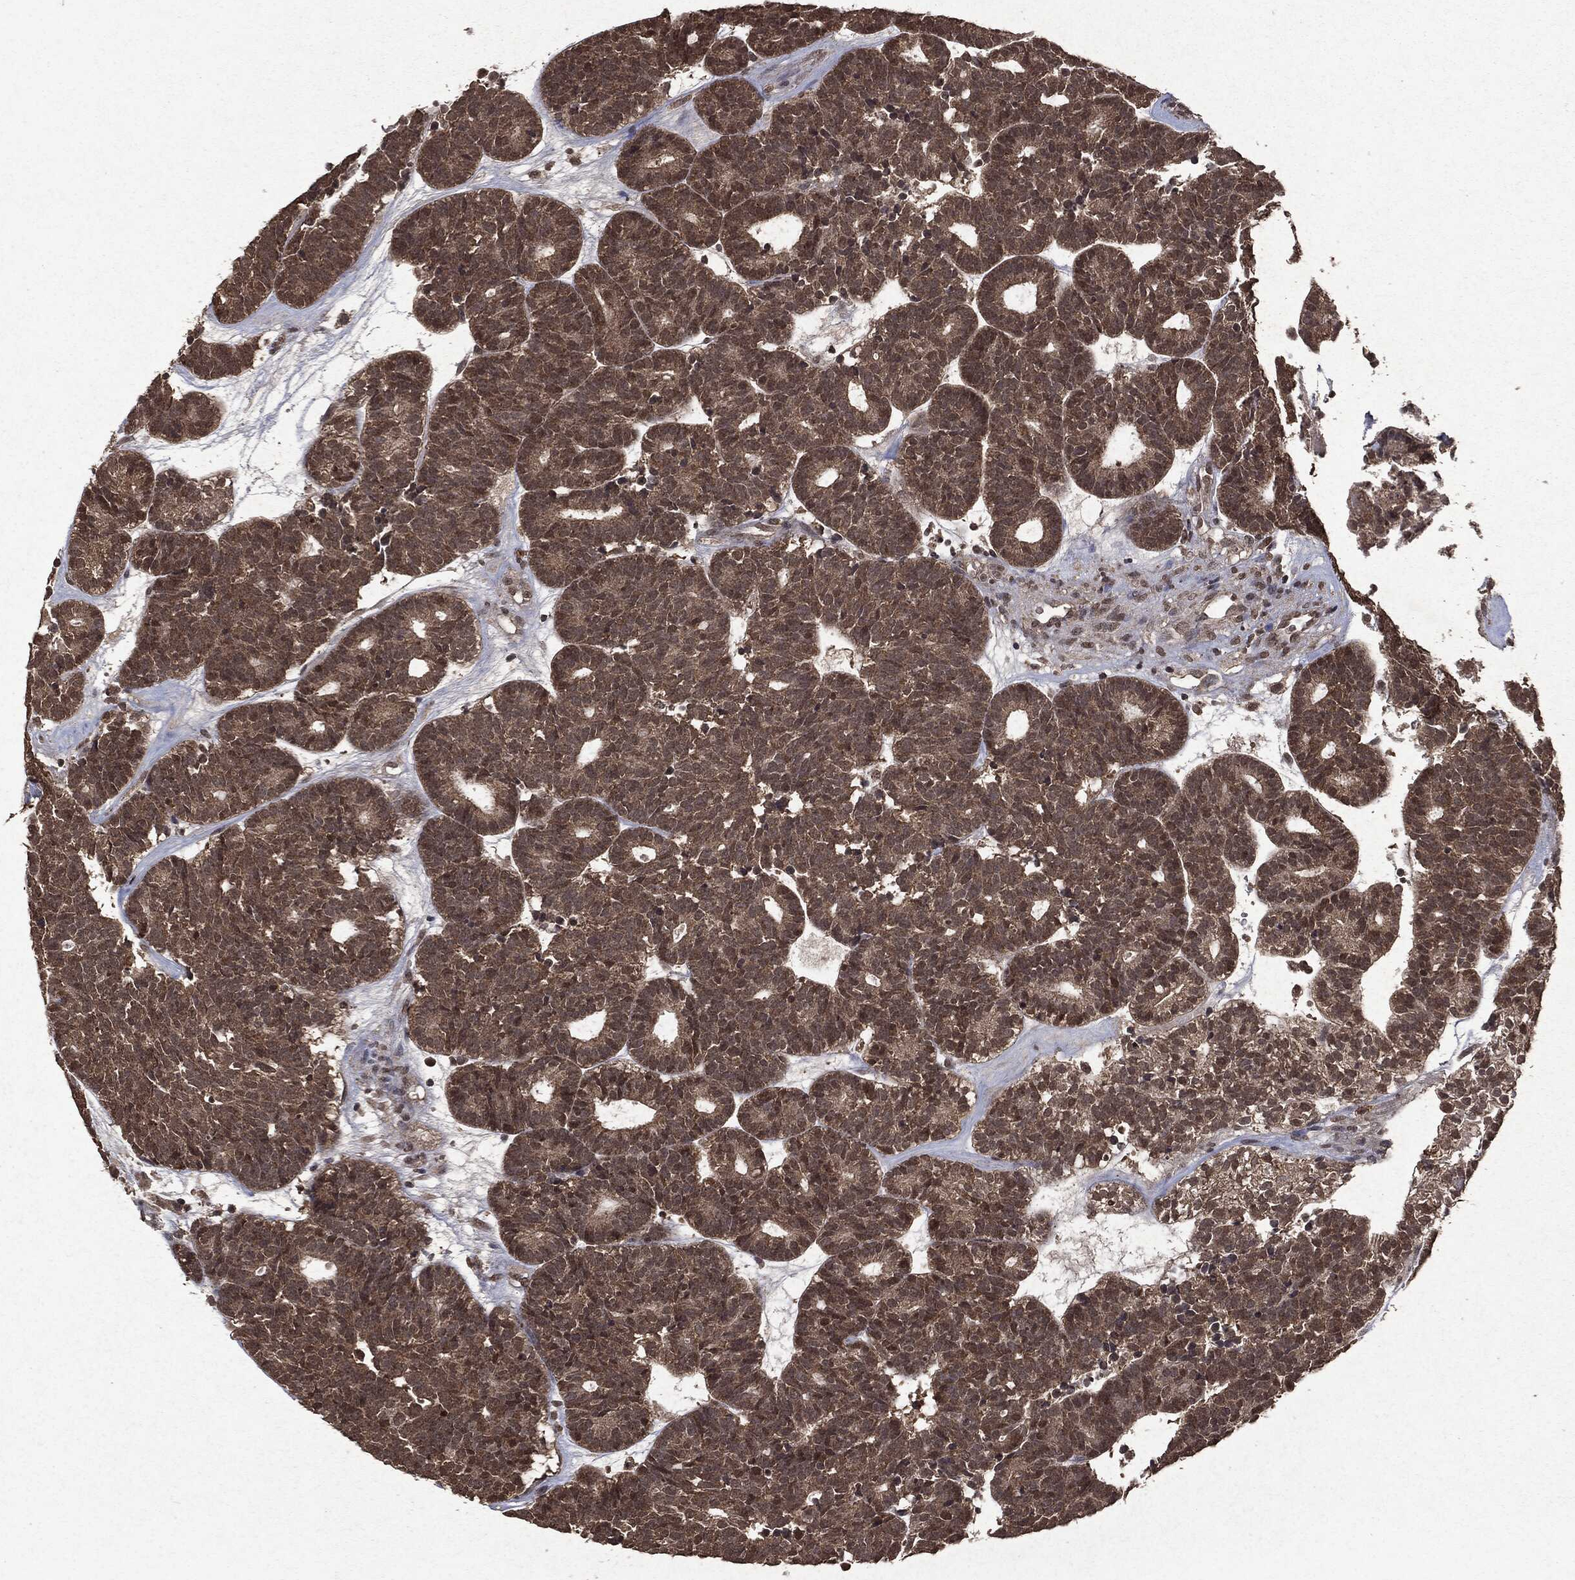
{"staining": {"intensity": "weak", "quantity": ">75%", "location": "cytoplasmic/membranous"}, "tissue": "head and neck cancer", "cell_type": "Tumor cells", "image_type": "cancer", "snomed": [{"axis": "morphology", "description": "Adenocarcinoma, NOS"}, {"axis": "topography", "description": "Head-Neck"}], "caption": "Protein expression analysis of head and neck cancer demonstrates weak cytoplasmic/membranous positivity in about >75% of tumor cells. (Brightfield microscopy of DAB IHC at high magnification).", "gene": "PEBP1", "patient": {"sex": "female", "age": 81}}